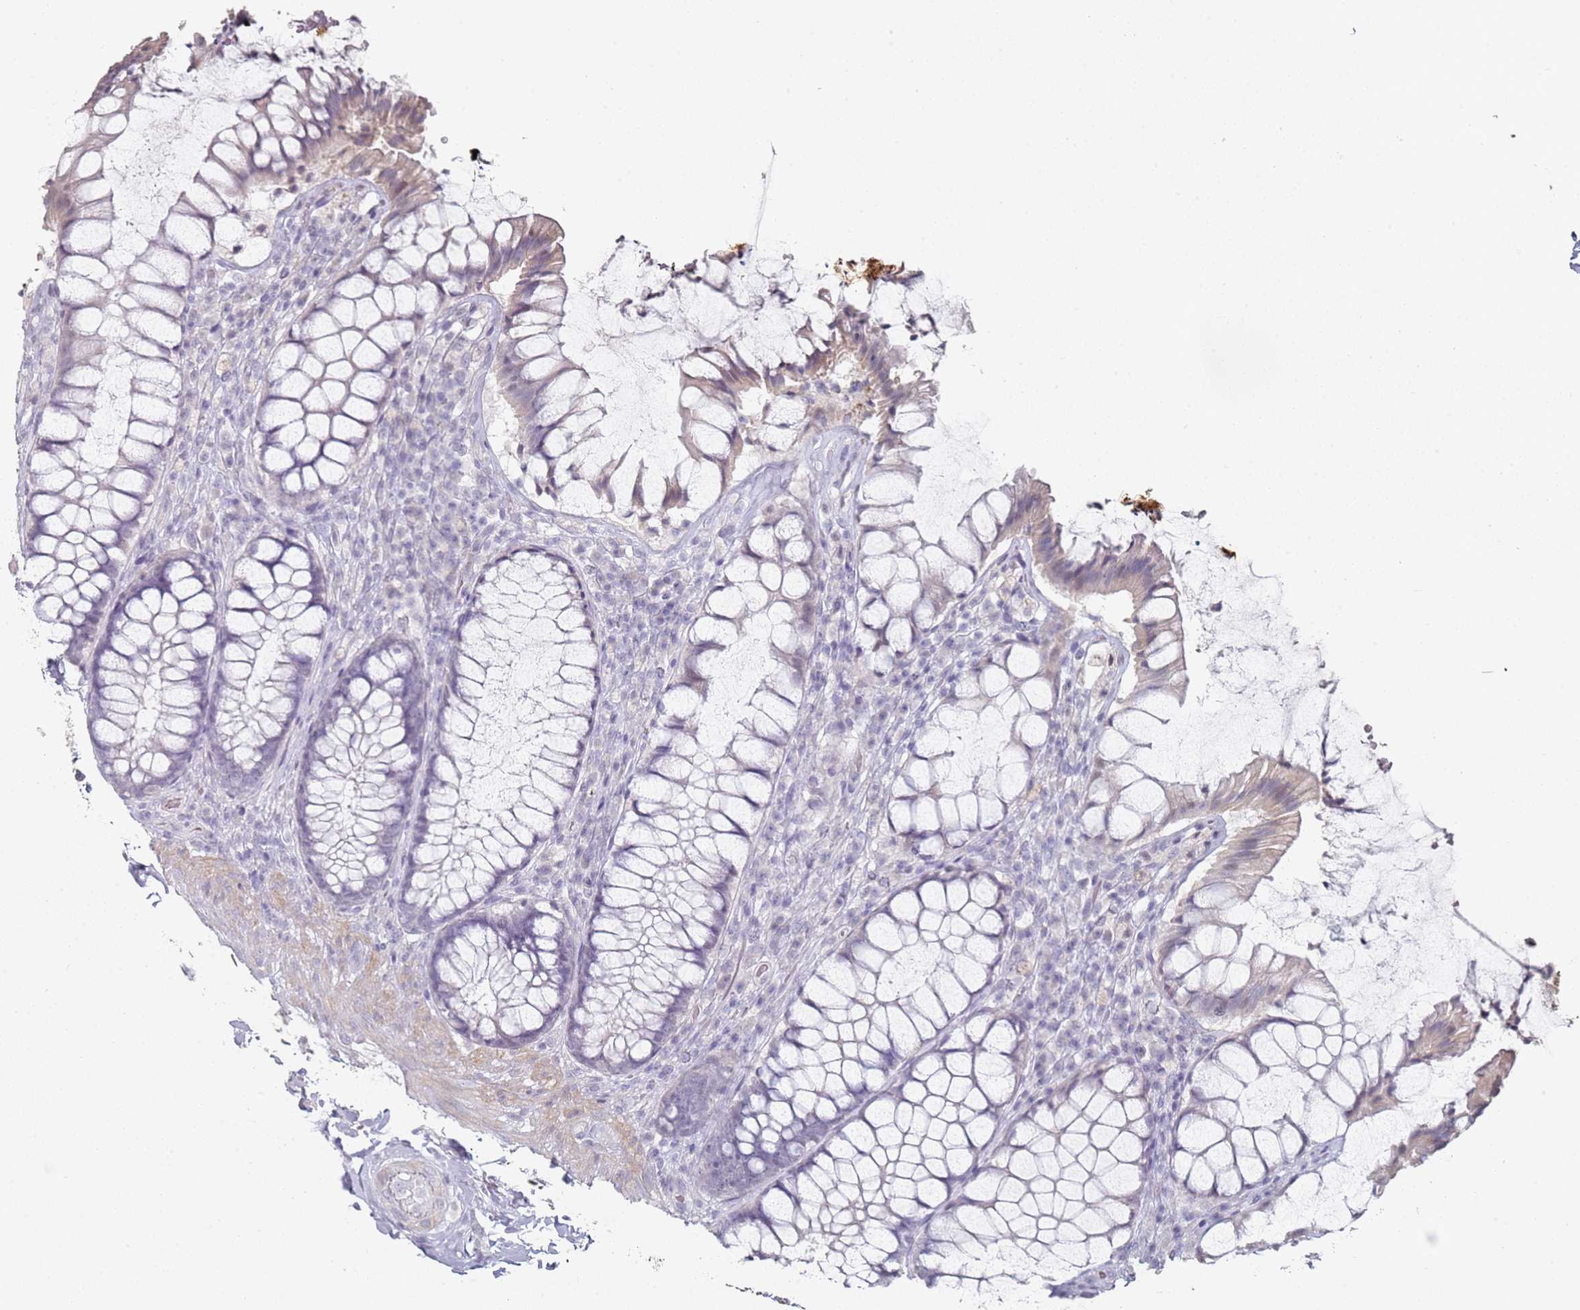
{"staining": {"intensity": "negative", "quantity": "none", "location": "none"}, "tissue": "rectum", "cell_type": "Glandular cells", "image_type": "normal", "snomed": [{"axis": "morphology", "description": "Normal tissue, NOS"}, {"axis": "topography", "description": "Rectum"}], "caption": "Glandular cells are negative for brown protein staining in benign rectum. (DAB (3,3'-diaminobenzidine) immunohistochemistry visualized using brightfield microscopy, high magnification).", "gene": "DNAH11", "patient": {"sex": "female", "age": 58}}